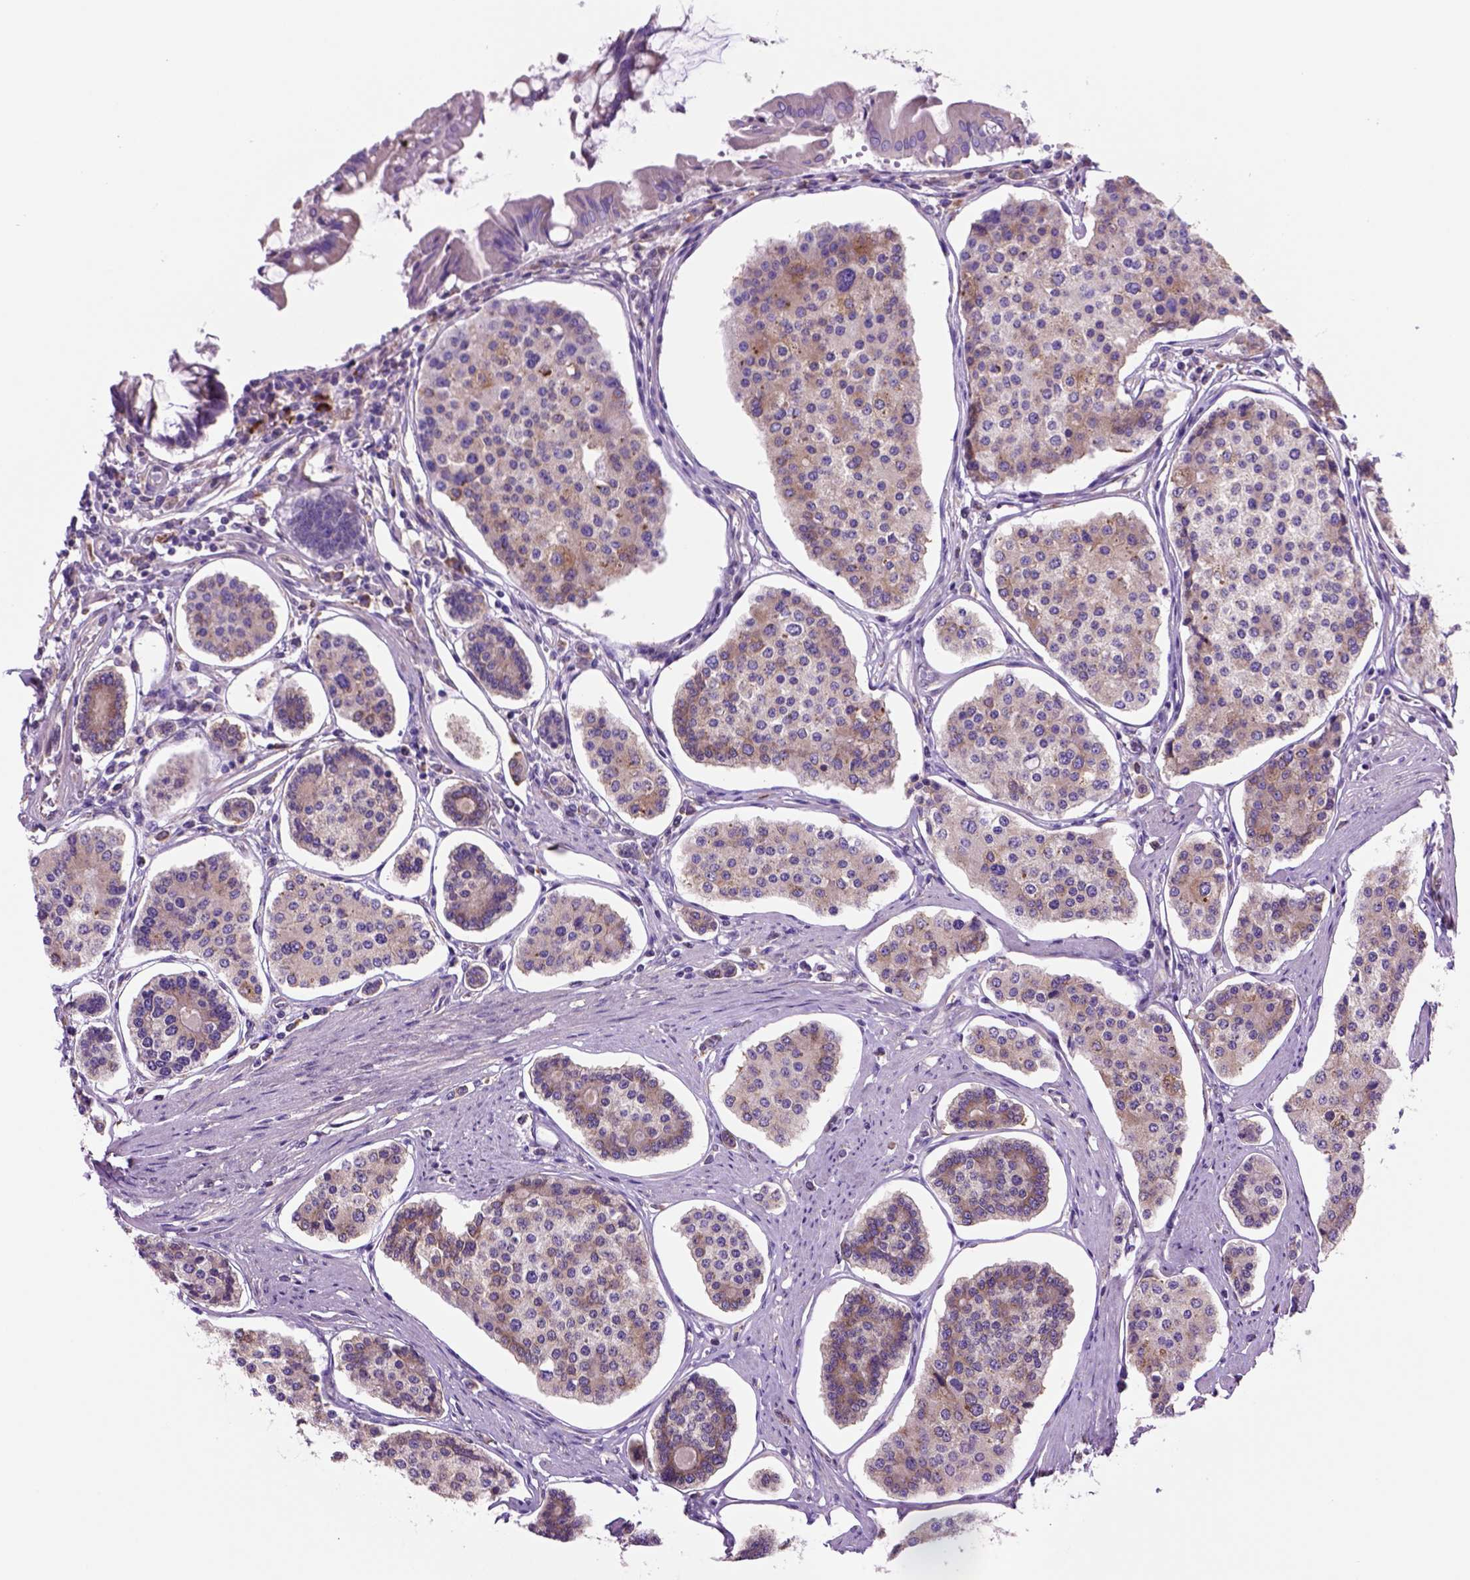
{"staining": {"intensity": "moderate", "quantity": "<25%", "location": "cytoplasmic/membranous"}, "tissue": "carcinoid", "cell_type": "Tumor cells", "image_type": "cancer", "snomed": [{"axis": "morphology", "description": "Carcinoid, malignant, NOS"}, {"axis": "topography", "description": "Small intestine"}], "caption": "High-magnification brightfield microscopy of carcinoid stained with DAB (3,3'-diaminobenzidine) (brown) and counterstained with hematoxylin (blue). tumor cells exhibit moderate cytoplasmic/membranous expression is present in approximately<25% of cells.", "gene": "PIAS3", "patient": {"sex": "female", "age": 65}}